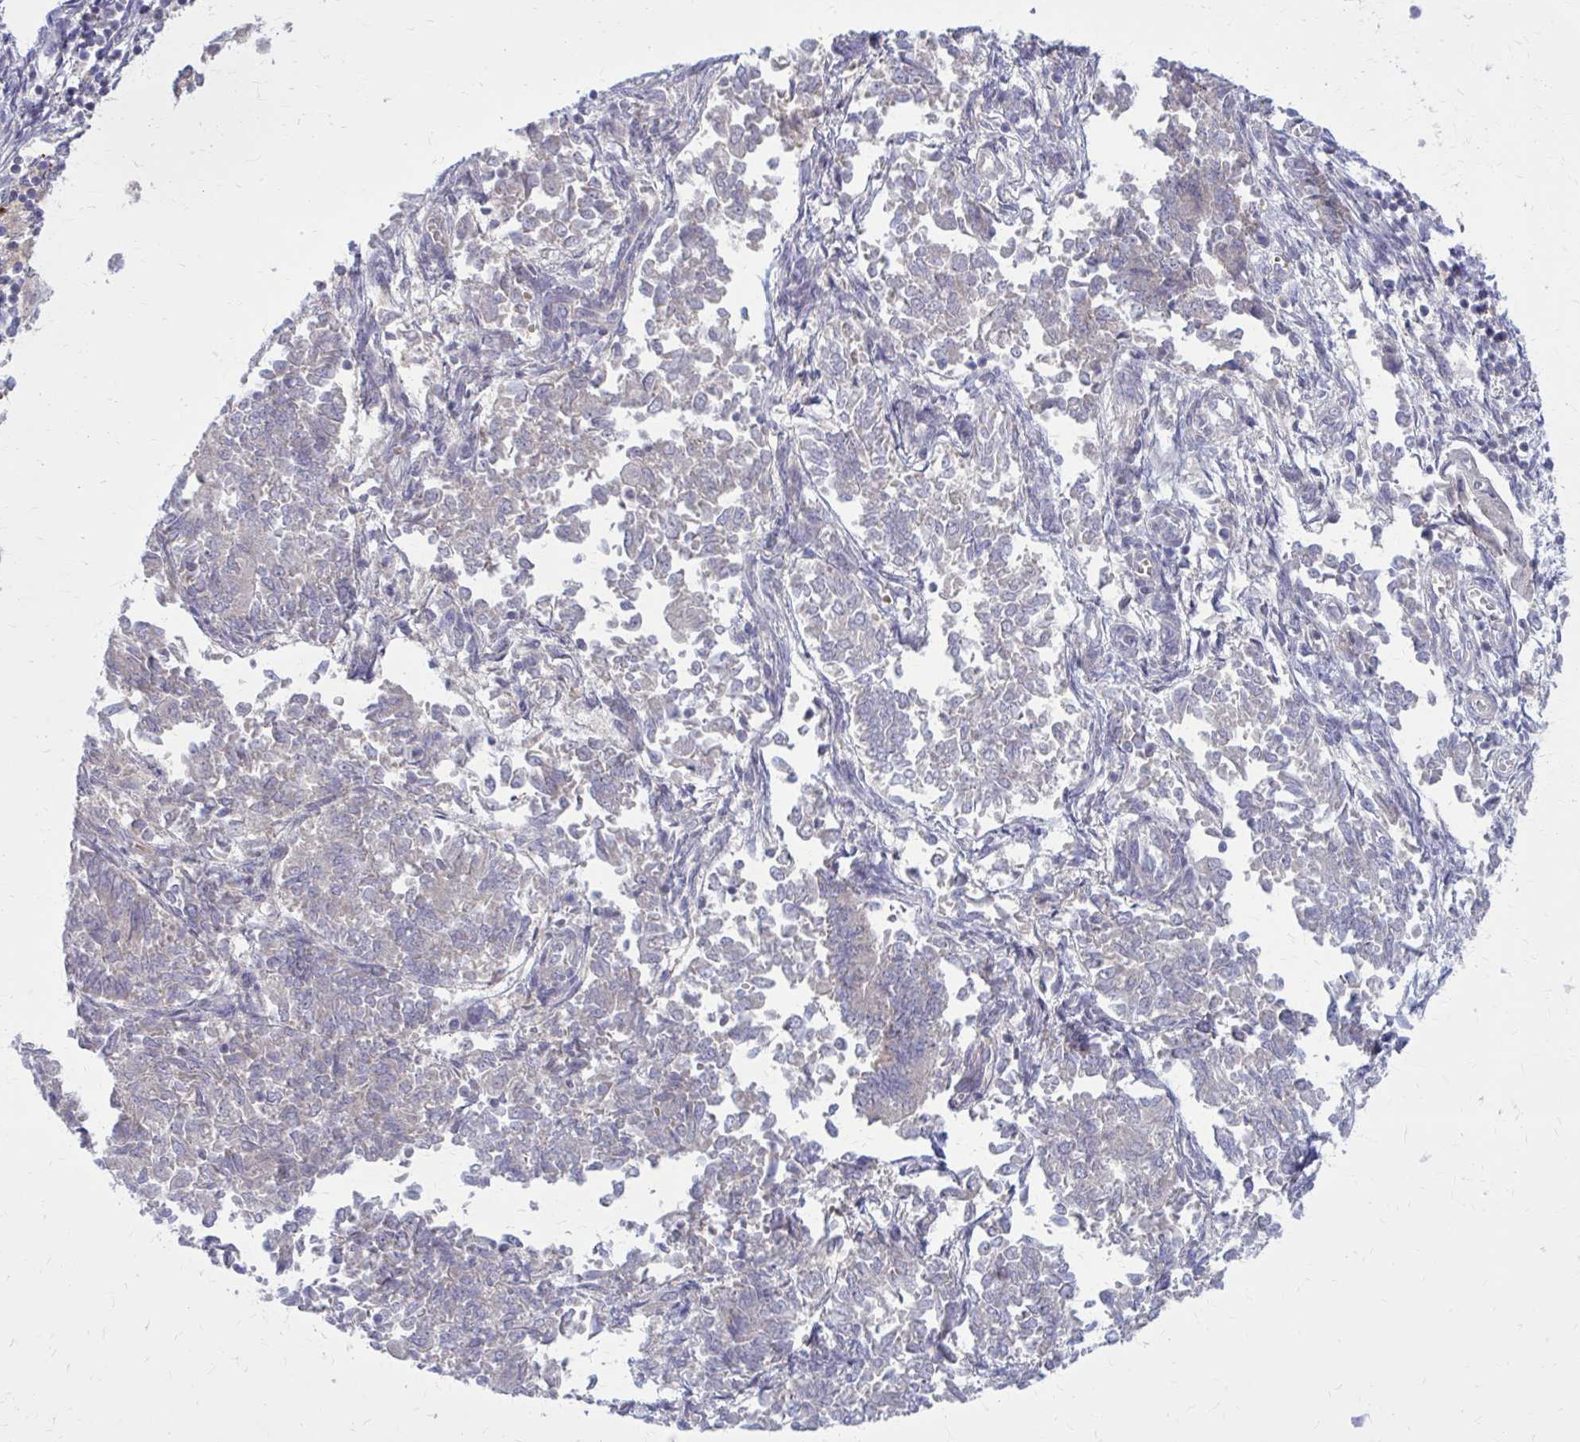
{"staining": {"intensity": "negative", "quantity": "none", "location": "none"}, "tissue": "endometrial cancer", "cell_type": "Tumor cells", "image_type": "cancer", "snomed": [{"axis": "morphology", "description": "Adenocarcinoma, NOS"}, {"axis": "topography", "description": "Endometrium"}], "caption": "This is a histopathology image of IHC staining of adenocarcinoma (endometrial), which shows no positivity in tumor cells. (DAB IHC with hematoxylin counter stain).", "gene": "DBI", "patient": {"sex": "female", "age": 65}}